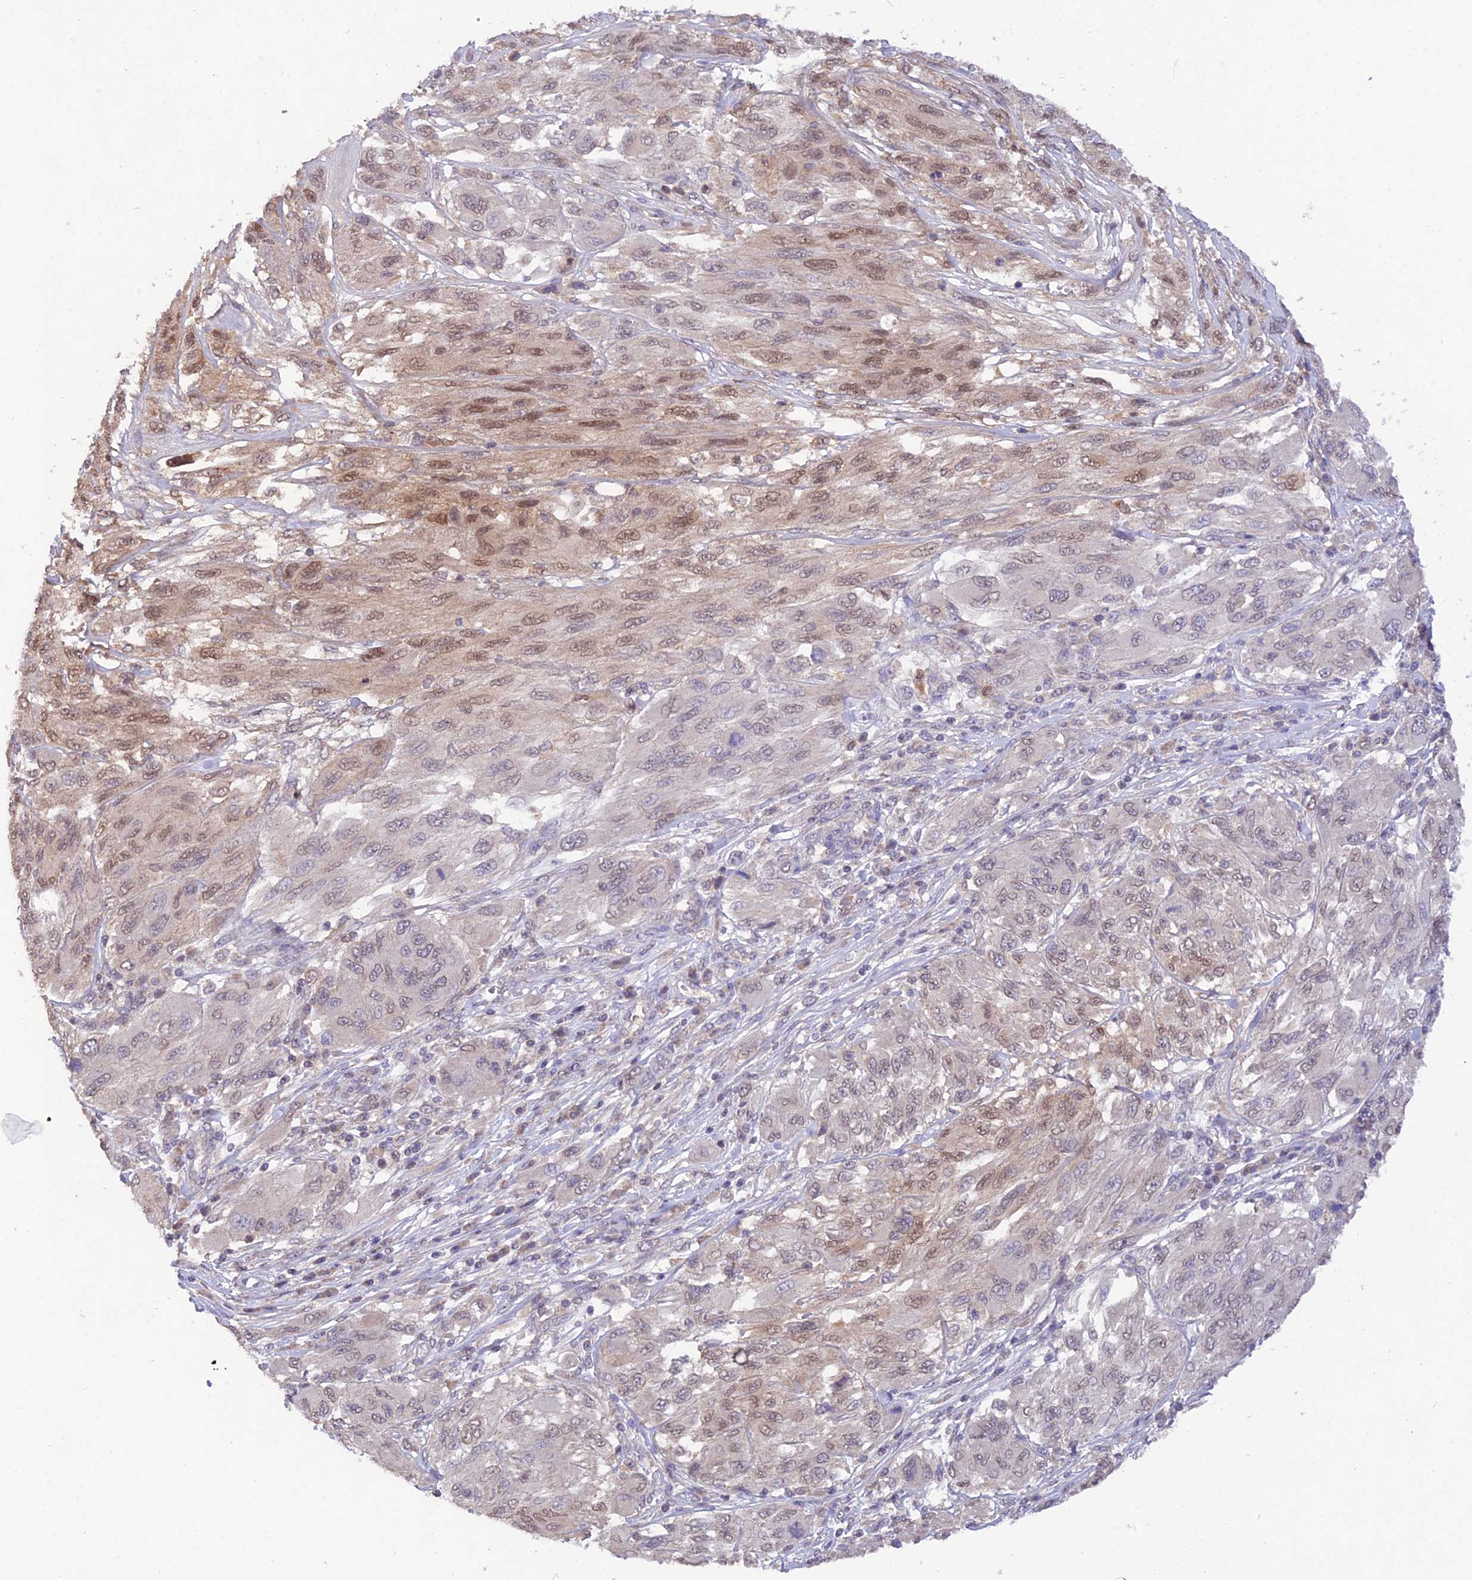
{"staining": {"intensity": "moderate", "quantity": "25%-75%", "location": "nuclear"}, "tissue": "melanoma", "cell_type": "Tumor cells", "image_type": "cancer", "snomed": [{"axis": "morphology", "description": "Malignant melanoma, NOS"}, {"axis": "topography", "description": "Skin"}], "caption": "A brown stain labels moderate nuclear positivity of a protein in human melanoma tumor cells. (DAB IHC, brown staining for protein, blue staining for nuclei).", "gene": "PGK1", "patient": {"sex": "female", "age": 91}}